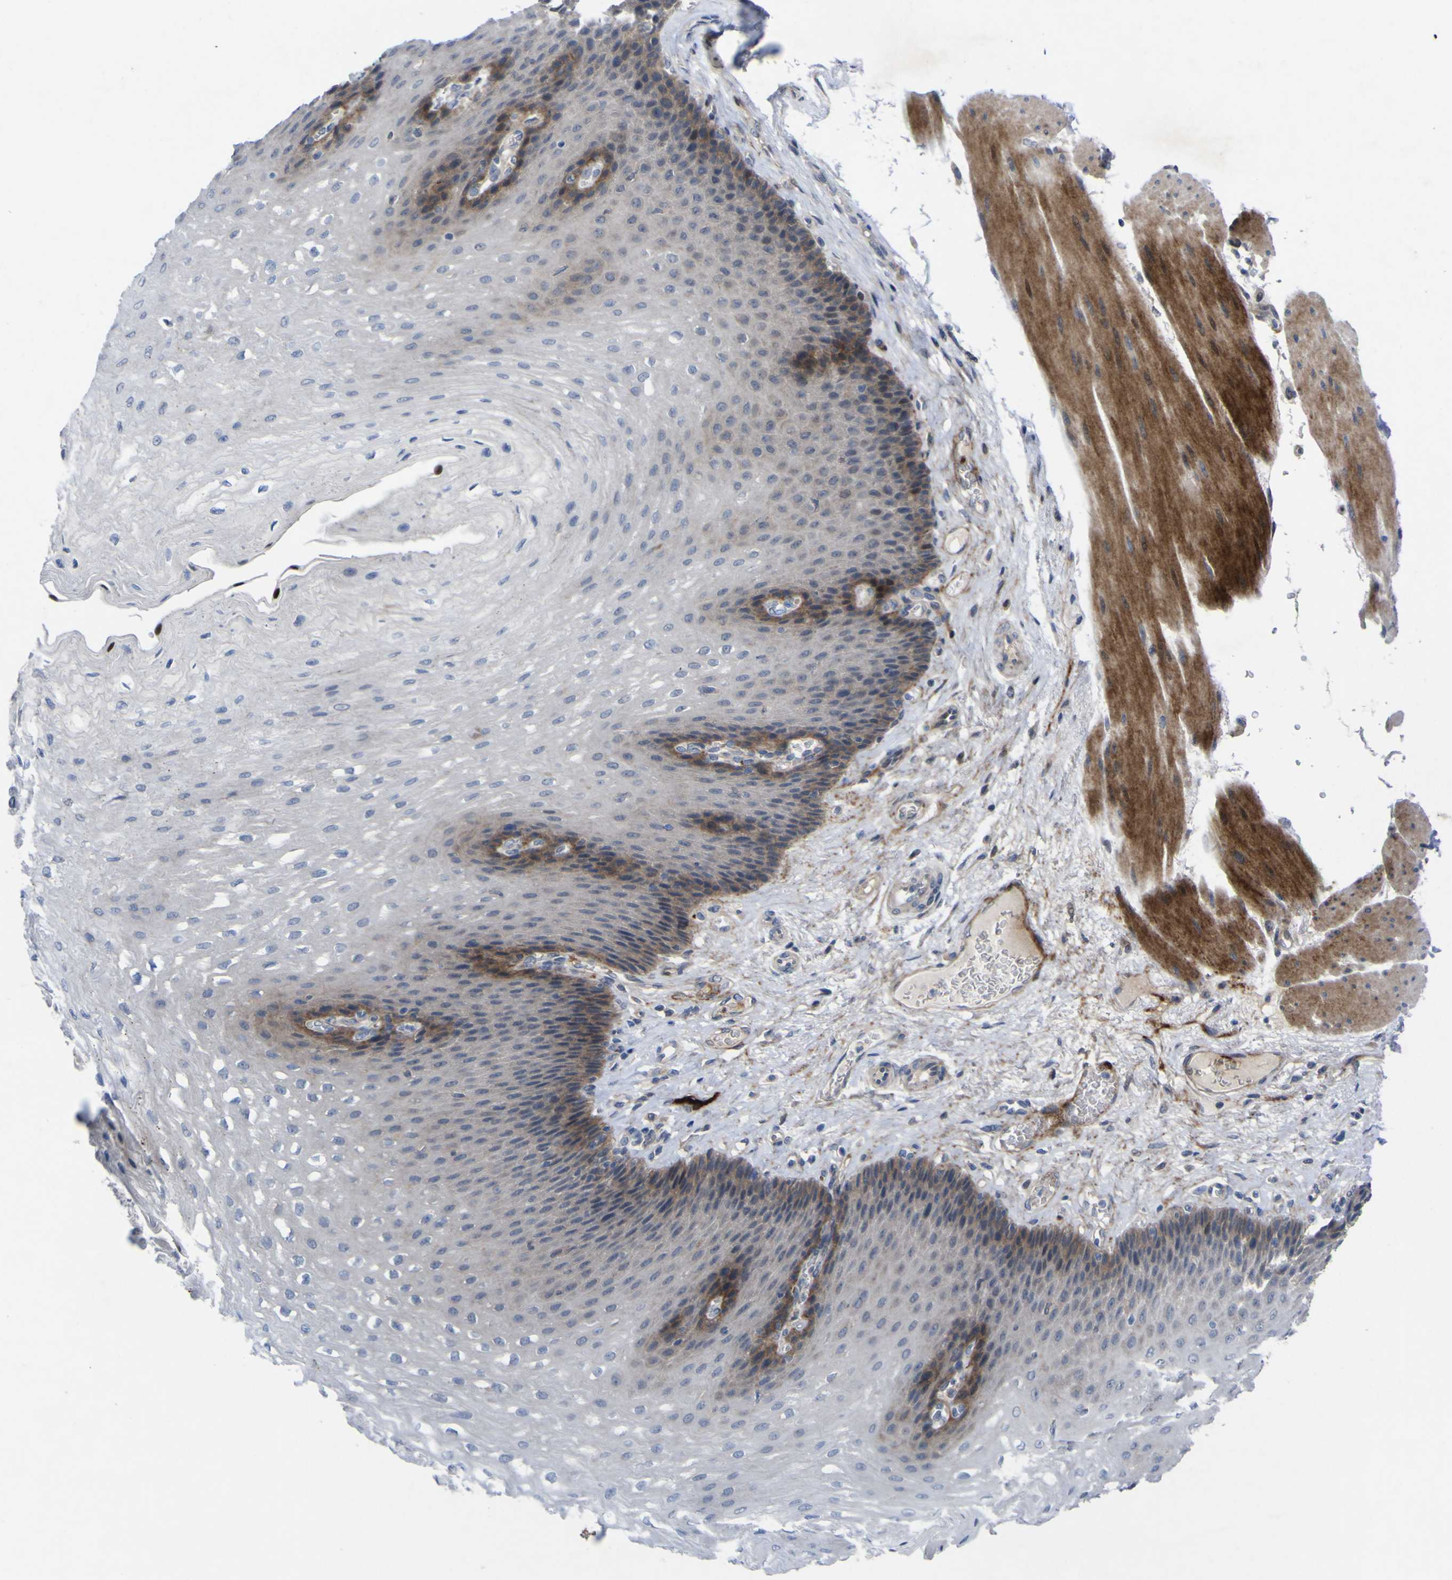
{"staining": {"intensity": "moderate", "quantity": "<25%", "location": "cytoplasmic/membranous"}, "tissue": "esophagus", "cell_type": "Squamous epithelial cells", "image_type": "normal", "snomed": [{"axis": "morphology", "description": "Normal tissue, NOS"}, {"axis": "topography", "description": "Esophagus"}], "caption": "A photomicrograph showing moderate cytoplasmic/membranous staining in approximately <25% of squamous epithelial cells in normal esophagus, as visualized by brown immunohistochemical staining.", "gene": "NAV1", "patient": {"sex": "female", "age": 72}}